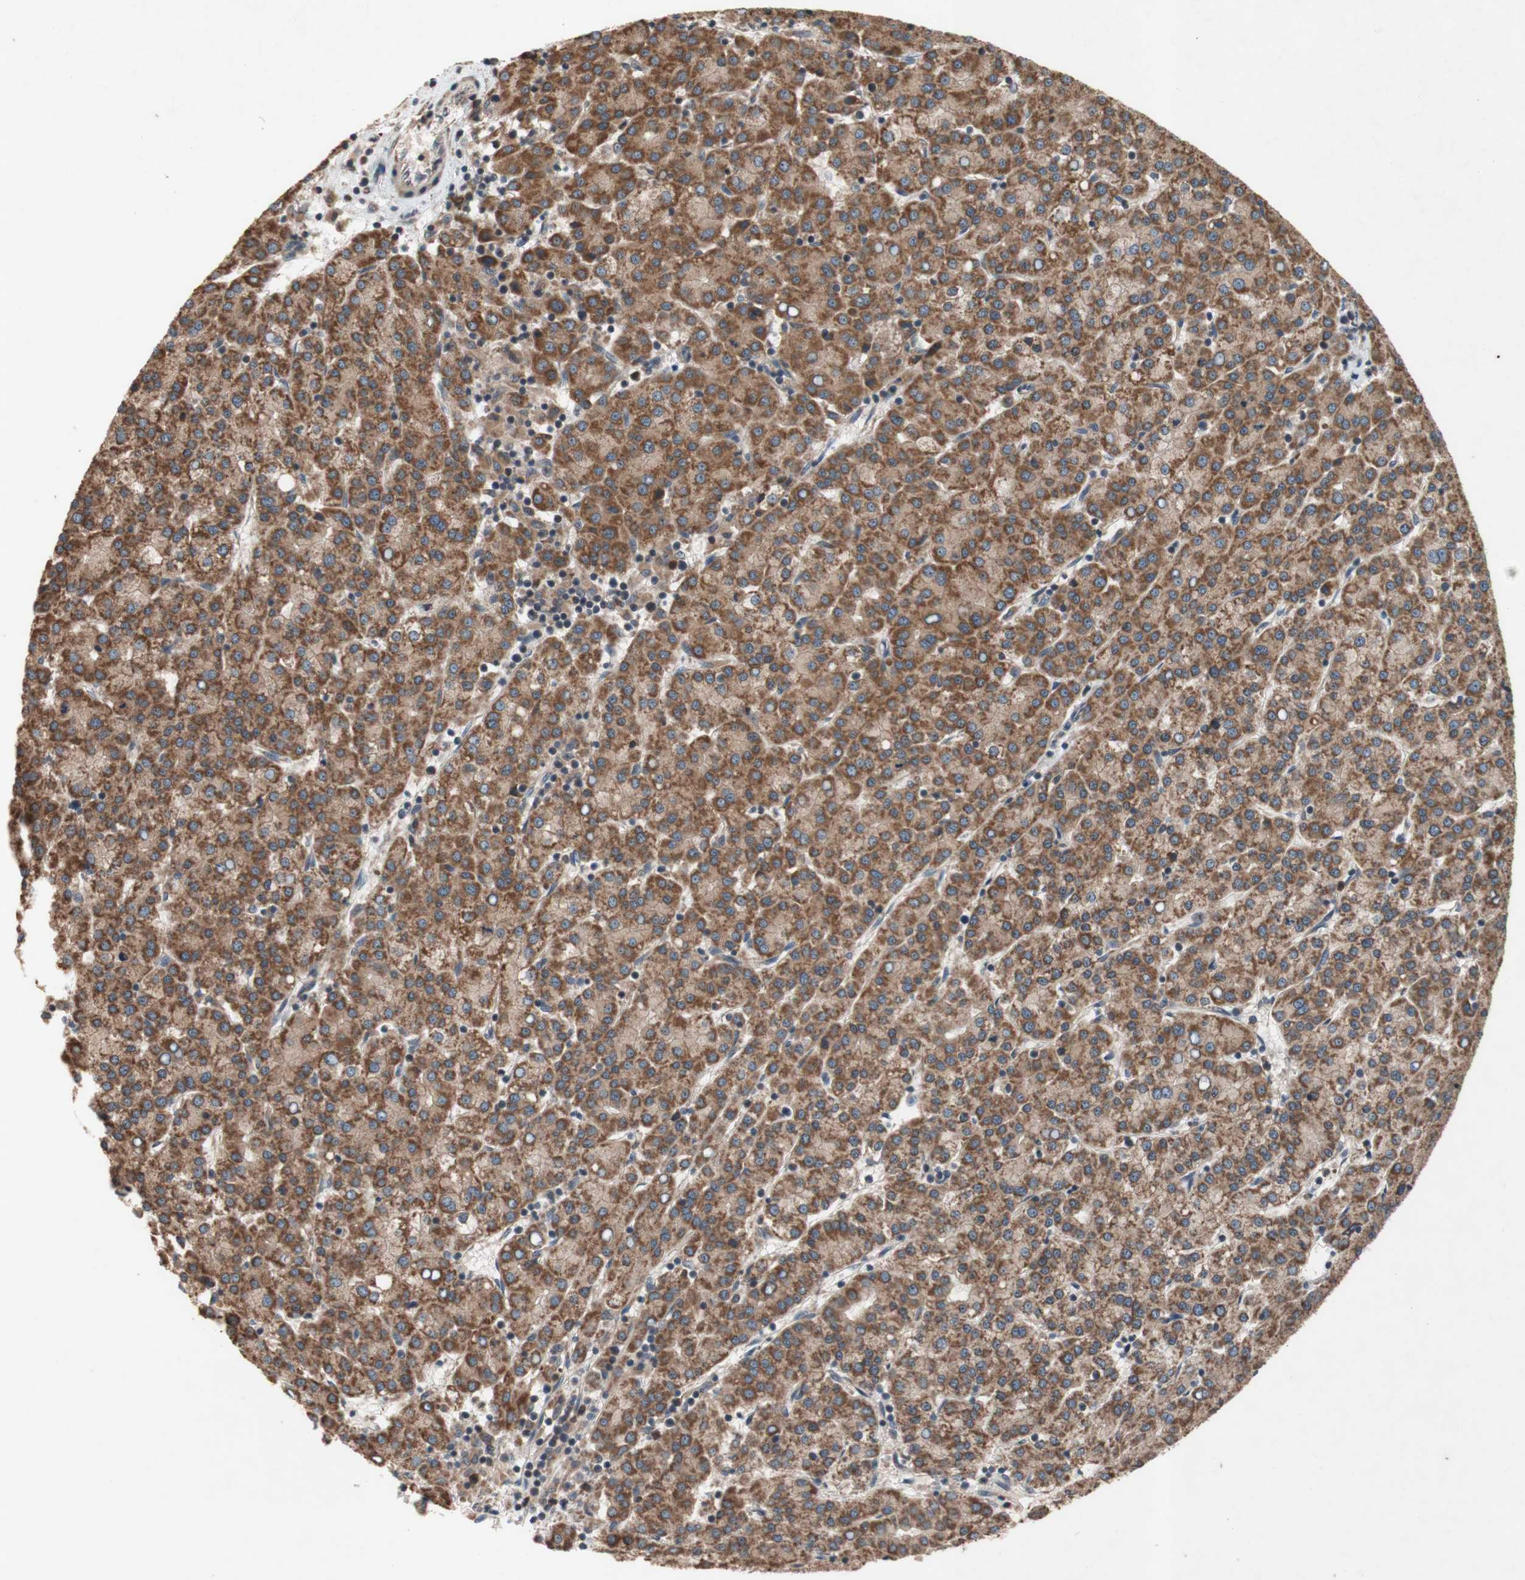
{"staining": {"intensity": "strong", "quantity": ">75%", "location": "cytoplasmic/membranous"}, "tissue": "liver cancer", "cell_type": "Tumor cells", "image_type": "cancer", "snomed": [{"axis": "morphology", "description": "Carcinoma, Hepatocellular, NOS"}, {"axis": "topography", "description": "Liver"}], "caption": "An immunohistochemistry micrograph of tumor tissue is shown. Protein staining in brown labels strong cytoplasmic/membranous positivity in liver cancer (hepatocellular carcinoma) within tumor cells. (Stains: DAB (3,3'-diaminobenzidine) in brown, nuclei in blue, Microscopy: brightfield microscopy at high magnification).", "gene": "DDOST", "patient": {"sex": "female", "age": 58}}